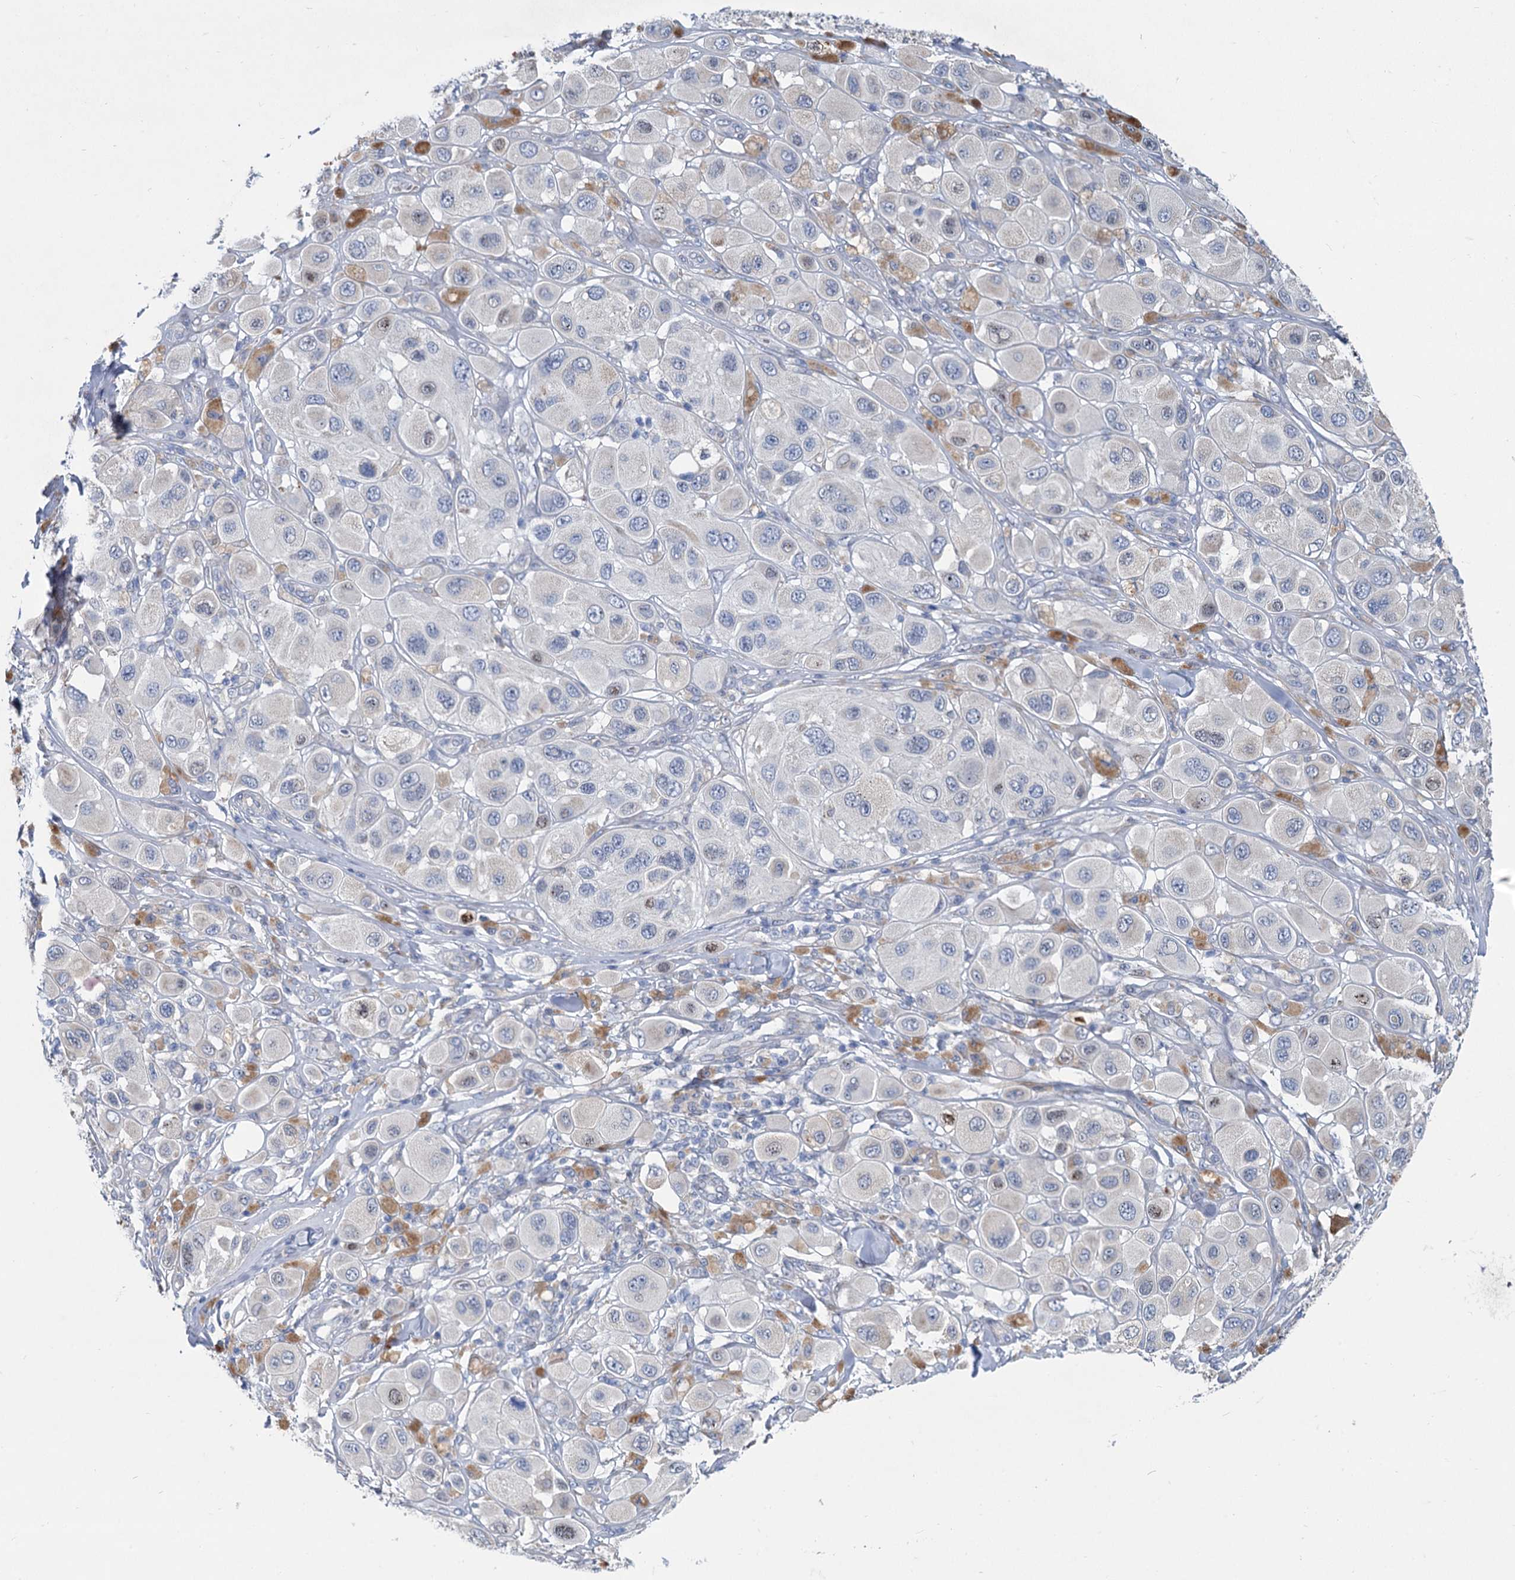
{"staining": {"intensity": "negative", "quantity": "none", "location": "none"}, "tissue": "melanoma", "cell_type": "Tumor cells", "image_type": "cancer", "snomed": [{"axis": "morphology", "description": "Malignant melanoma, Metastatic site"}, {"axis": "topography", "description": "Skin"}], "caption": "This is an immunohistochemistry (IHC) photomicrograph of human melanoma. There is no positivity in tumor cells.", "gene": "PRSS35", "patient": {"sex": "male", "age": 41}}